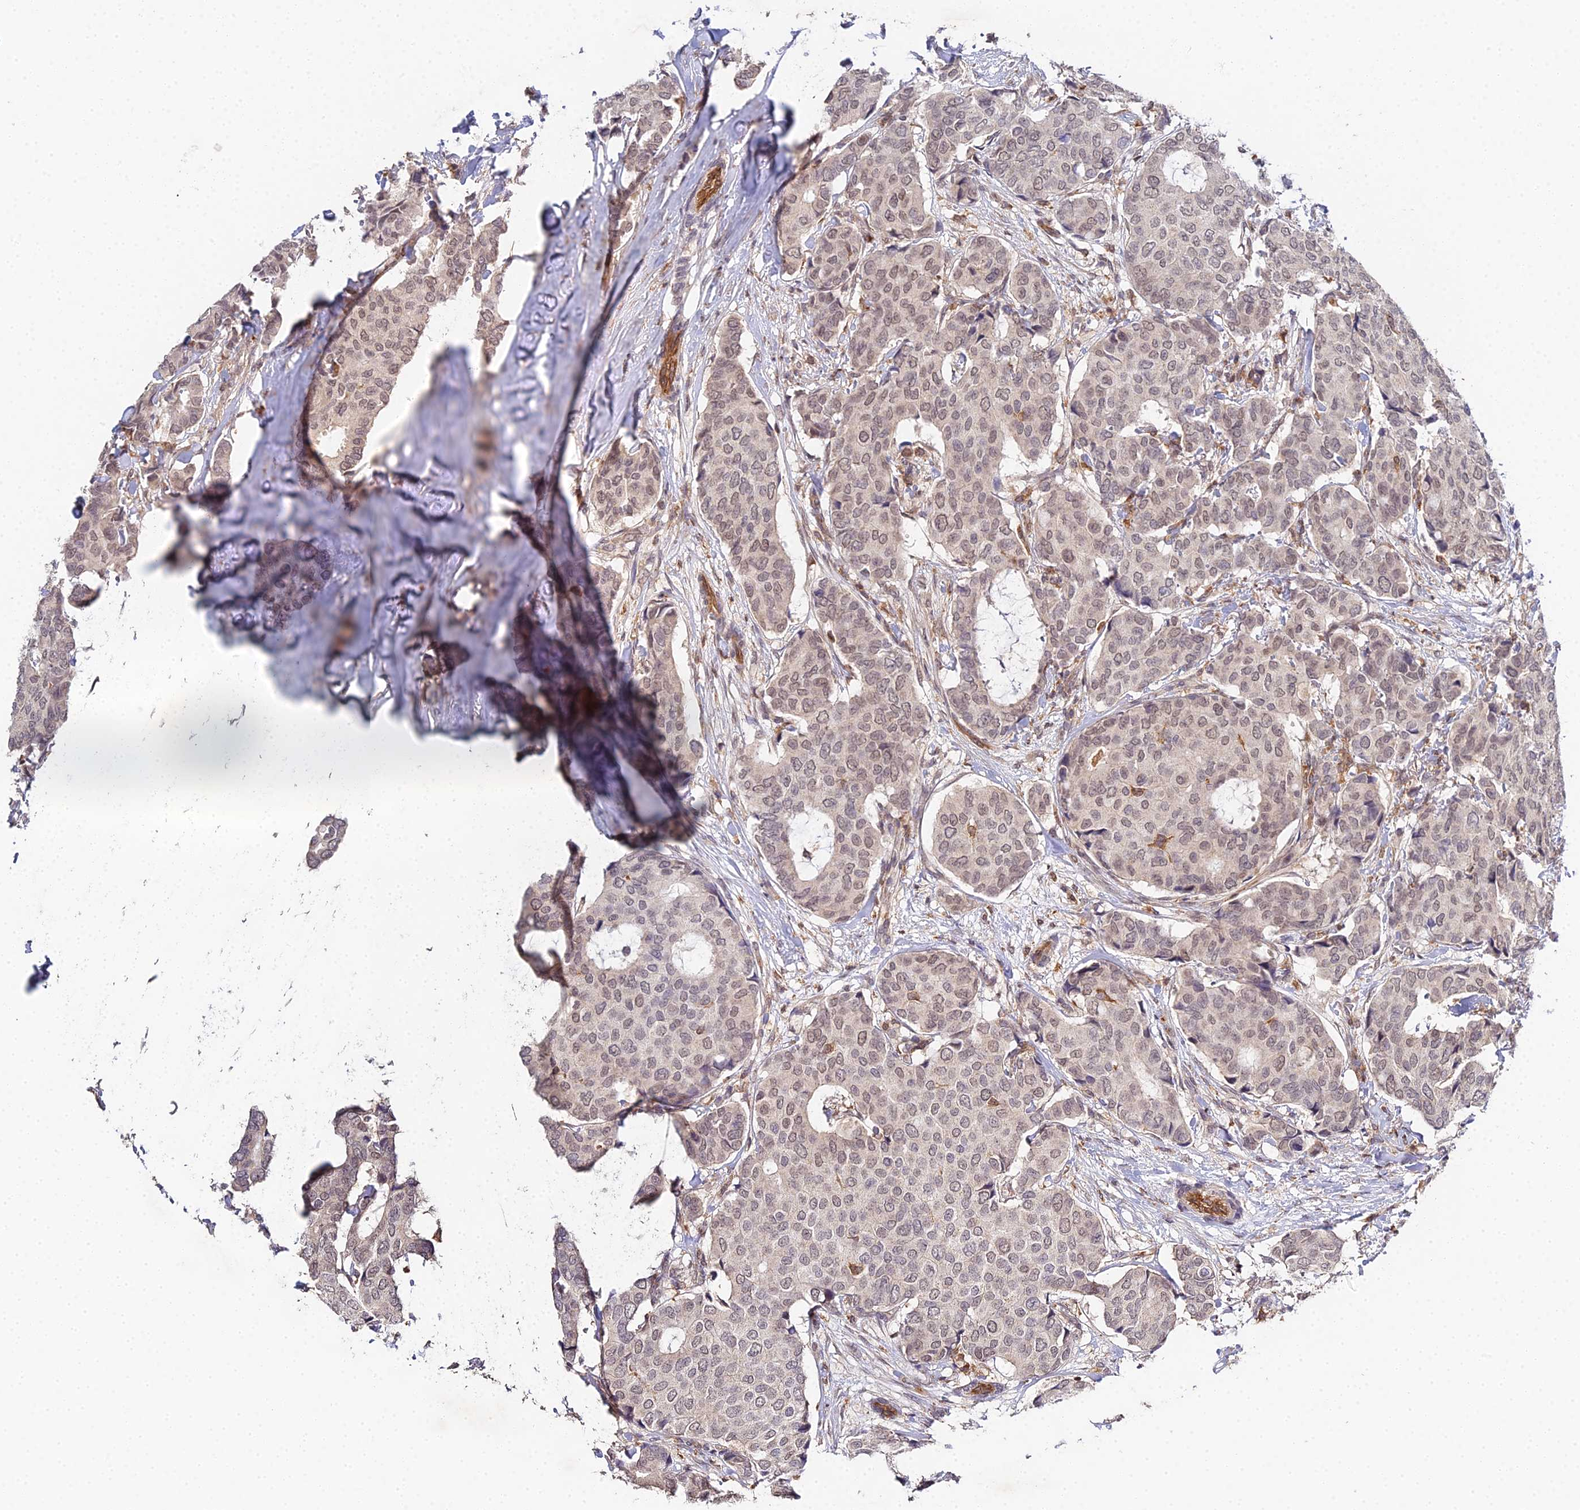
{"staining": {"intensity": "weak", "quantity": ">75%", "location": "nuclear"}, "tissue": "breast cancer", "cell_type": "Tumor cells", "image_type": "cancer", "snomed": [{"axis": "morphology", "description": "Duct carcinoma"}, {"axis": "topography", "description": "Breast"}], "caption": "A brown stain highlights weak nuclear positivity of a protein in breast invasive ductal carcinoma tumor cells.", "gene": "TPRX1", "patient": {"sex": "female", "age": 75}}